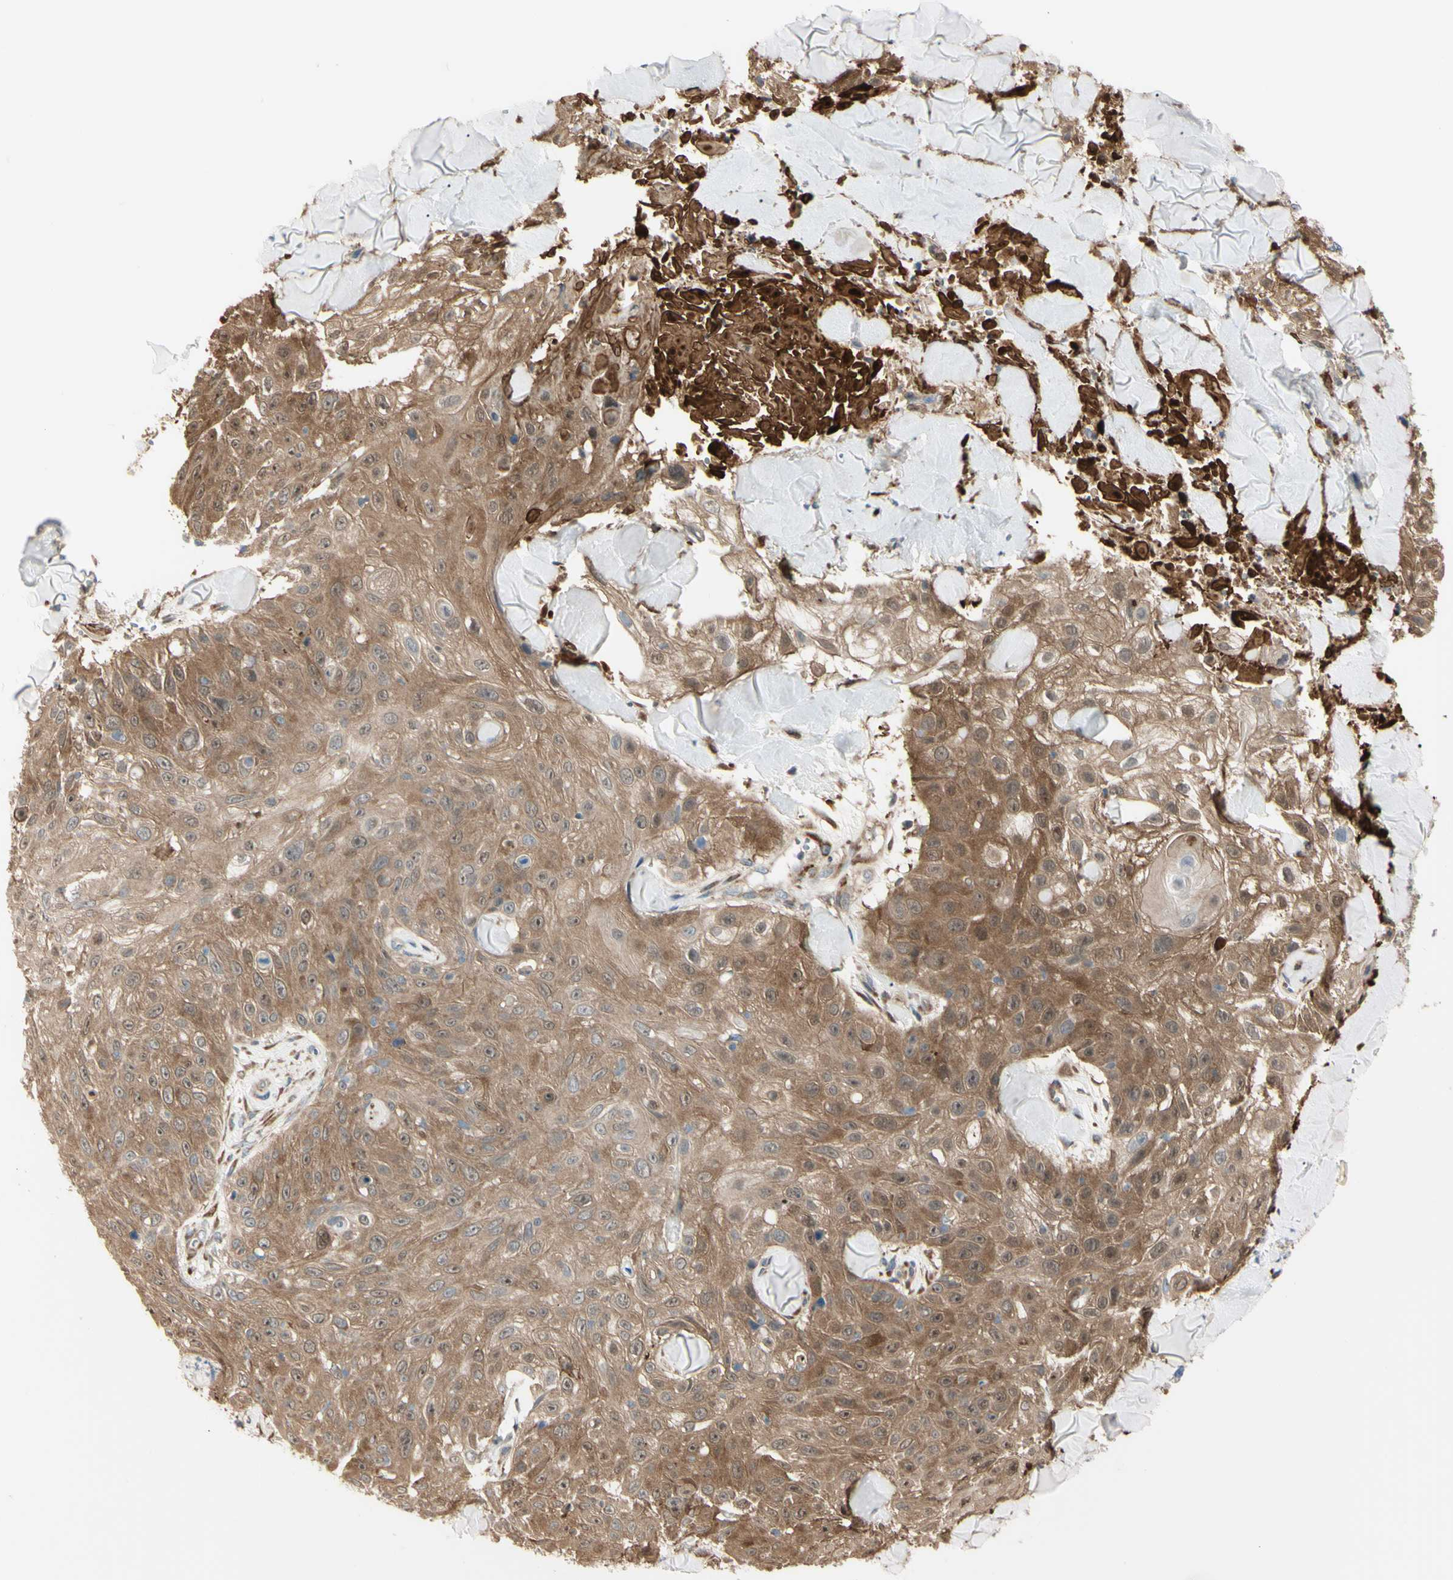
{"staining": {"intensity": "moderate", "quantity": ">75%", "location": "cytoplasmic/membranous"}, "tissue": "skin cancer", "cell_type": "Tumor cells", "image_type": "cancer", "snomed": [{"axis": "morphology", "description": "Squamous cell carcinoma, NOS"}, {"axis": "topography", "description": "Skin"}], "caption": "Immunohistochemical staining of skin cancer (squamous cell carcinoma) demonstrates moderate cytoplasmic/membranous protein positivity in approximately >75% of tumor cells.", "gene": "EIF5A", "patient": {"sex": "male", "age": 86}}